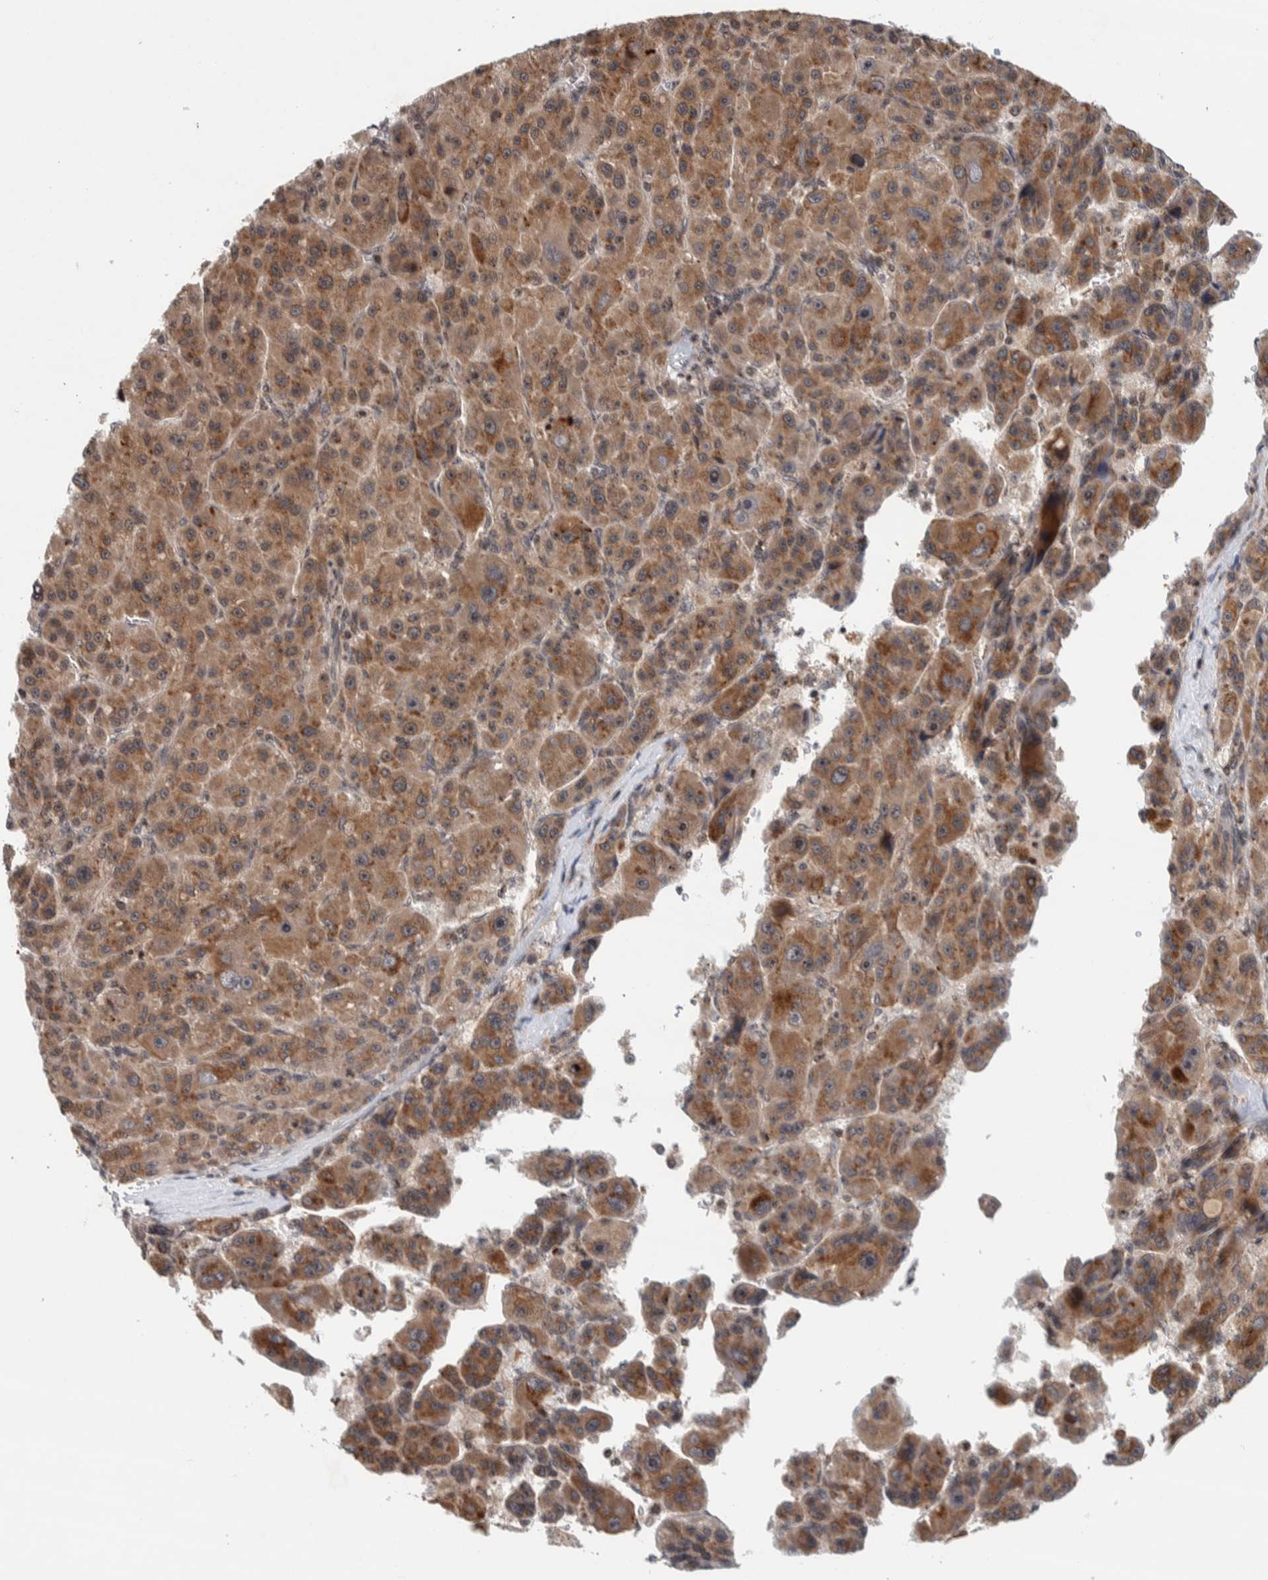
{"staining": {"intensity": "moderate", "quantity": ">75%", "location": "cytoplasmic/membranous"}, "tissue": "liver cancer", "cell_type": "Tumor cells", "image_type": "cancer", "snomed": [{"axis": "morphology", "description": "Carcinoma, Hepatocellular, NOS"}, {"axis": "topography", "description": "Liver"}], "caption": "Protein staining demonstrates moderate cytoplasmic/membranous expression in approximately >75% of tumor cells in hepatocellular carcinoma (liver).", "gene": "CCDC182", "patient": {"sex": "male", "age": 76}}